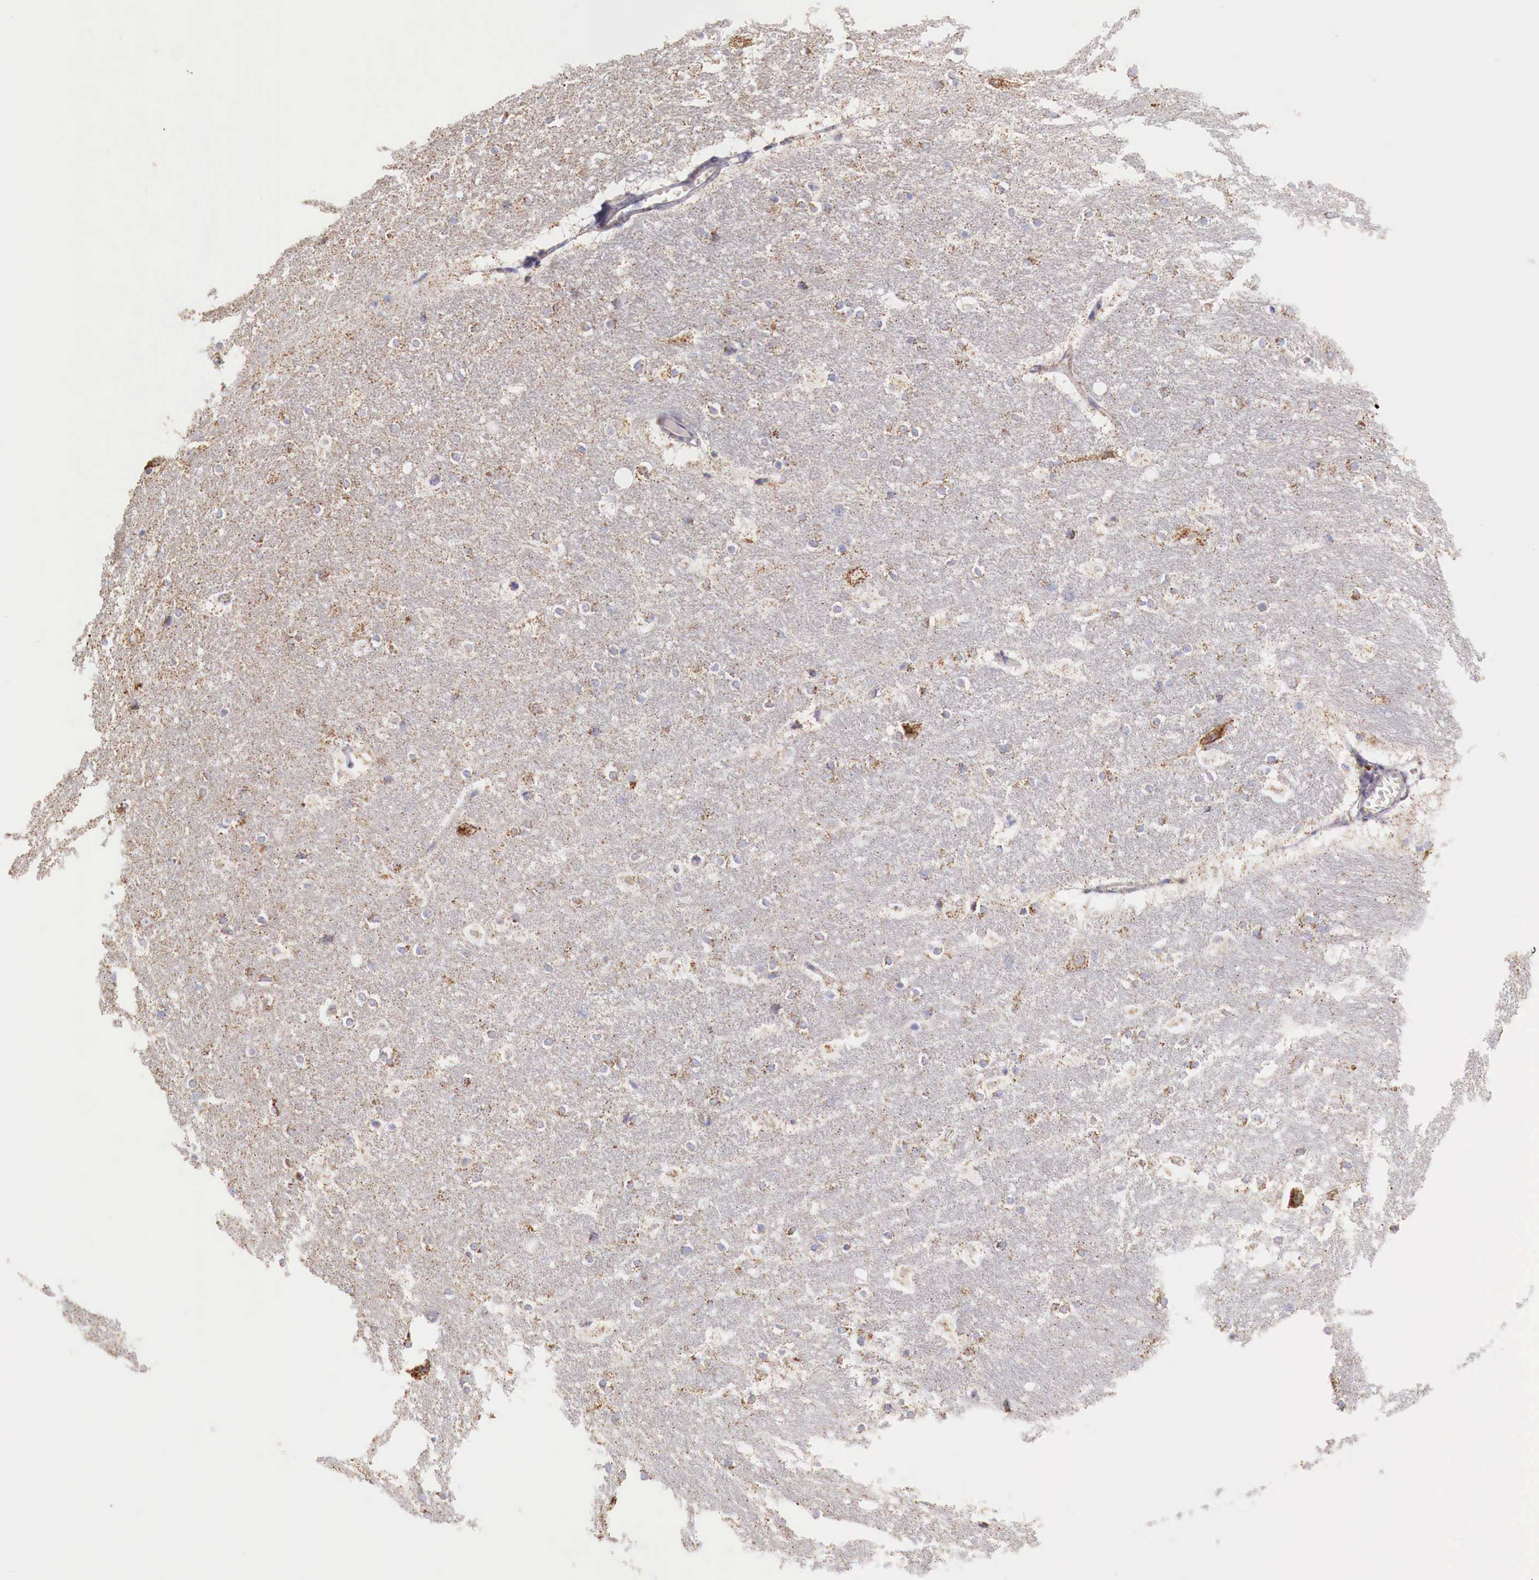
{"staining": {"intensity": "weak", "quantity": "<25%", "location": "cytoplasmic/membranous"}, "tissue": "hippocampus", "cell_type": "Glial cells", "image_type": "normal", "snomed": [{"axis": "morphology", "description": "Normal tissue, NOS"}, {"axis": "topography", "description": "Hippocampus"}], "caption": "This is a photomicrograph of IHC staining of benign hippocampus, which shows no staining in glial cells. (IHC, brightfield microscopy, high magnification).", "gene": "IDH3G", "patient": {"sex": "female", "age": 19}}